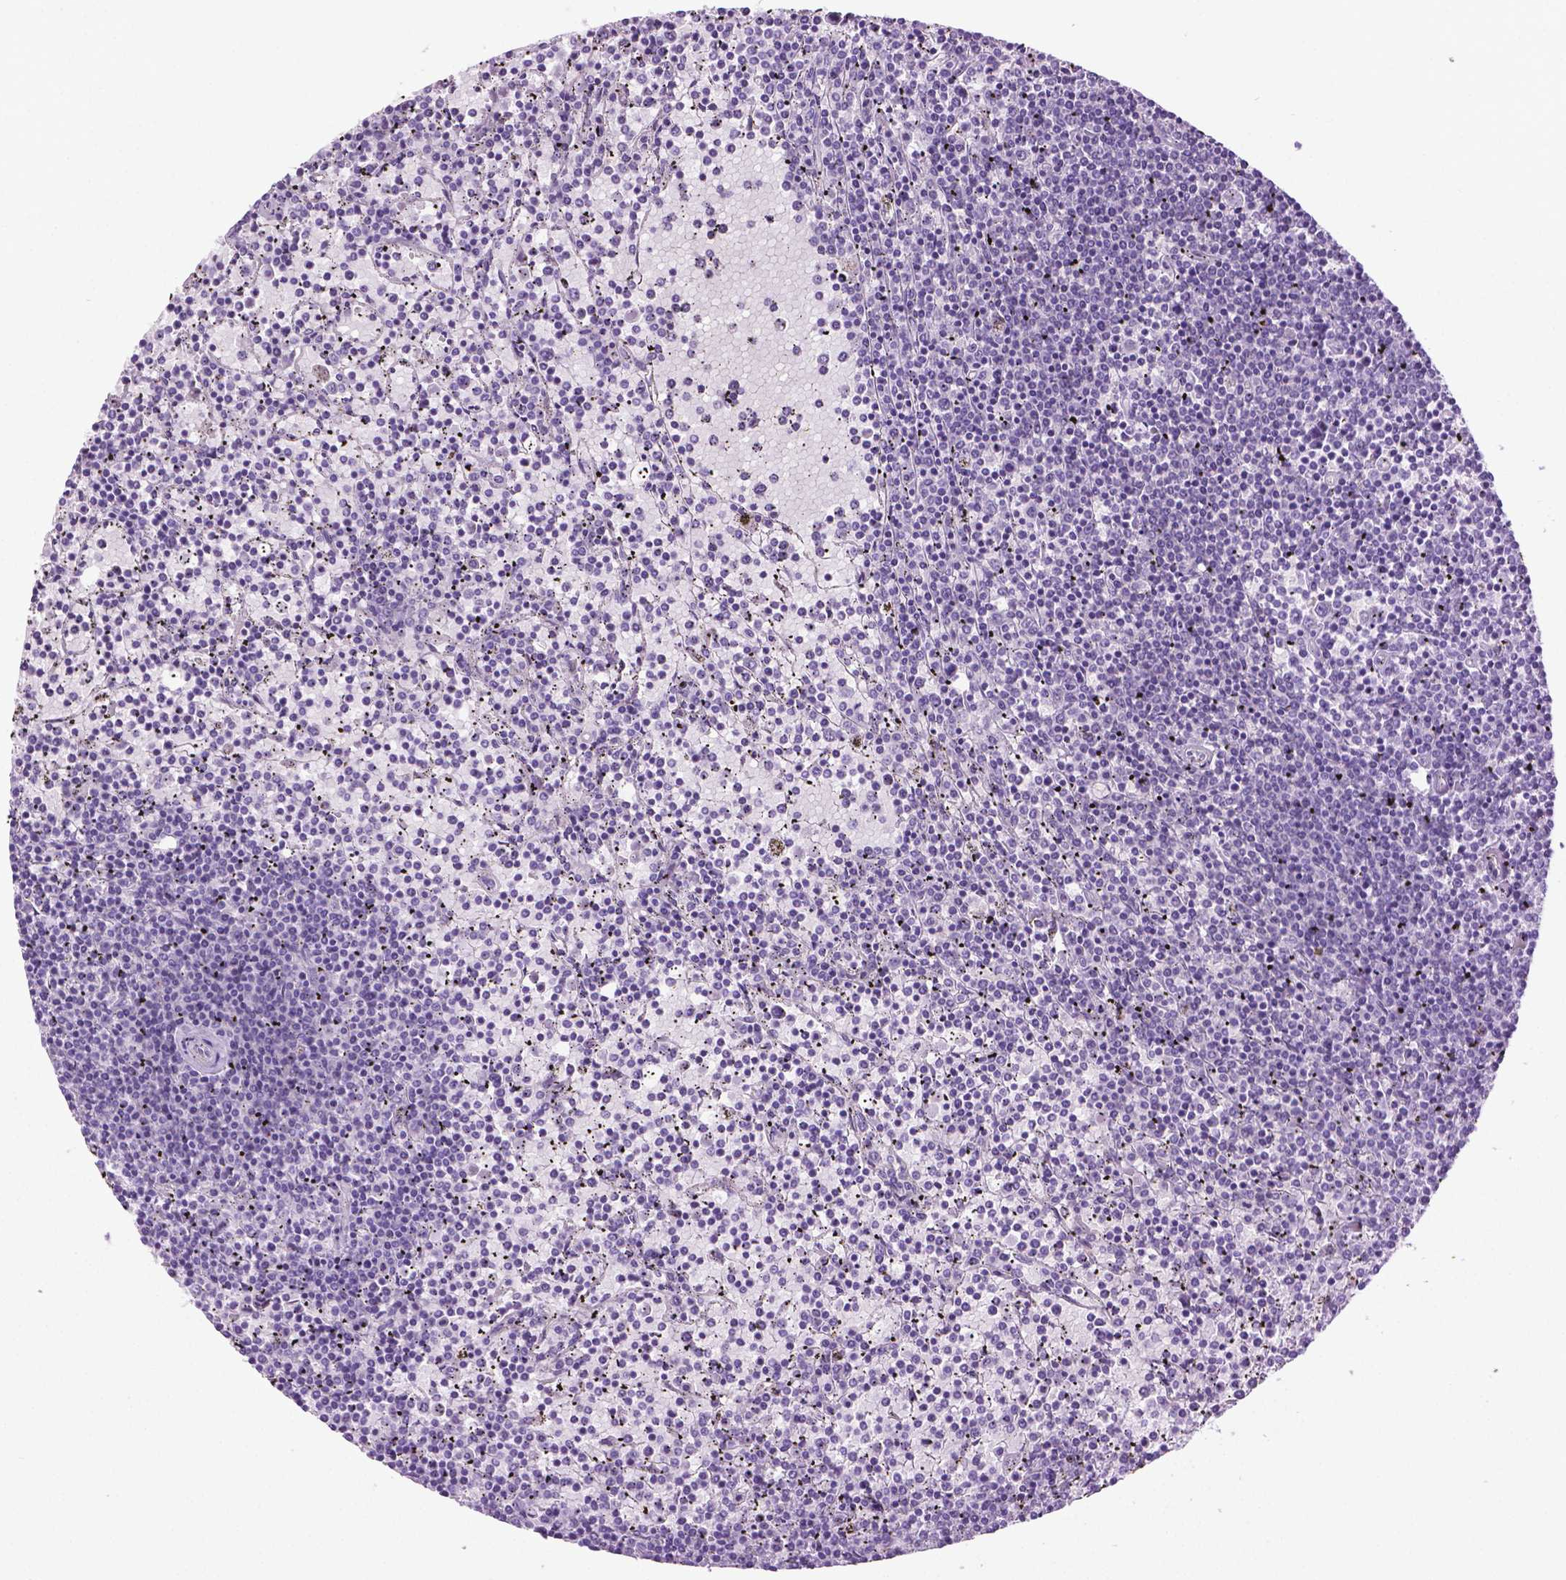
{"staining": {"intensity": "negative", "quantity": "none", "location": "none"}, "tissue": "lymphoma", "cell_type": "Tumor cells", "image_type": "cancer", "snomed": [{"axis": "morphology", "description": "Malignant lymphoma, non-Hodgkin's type, Low grade"}, {"axis": "topography", "description": "Spleen"}], "caption": "Immunohistochemistry of human lymphoma demonstrates no expression in tumor cells. (Brightfield microscopy of DAB IHC at high magnification).", "gene": "SPECC1L", "patient": {"sex": "female", "age": 77}}